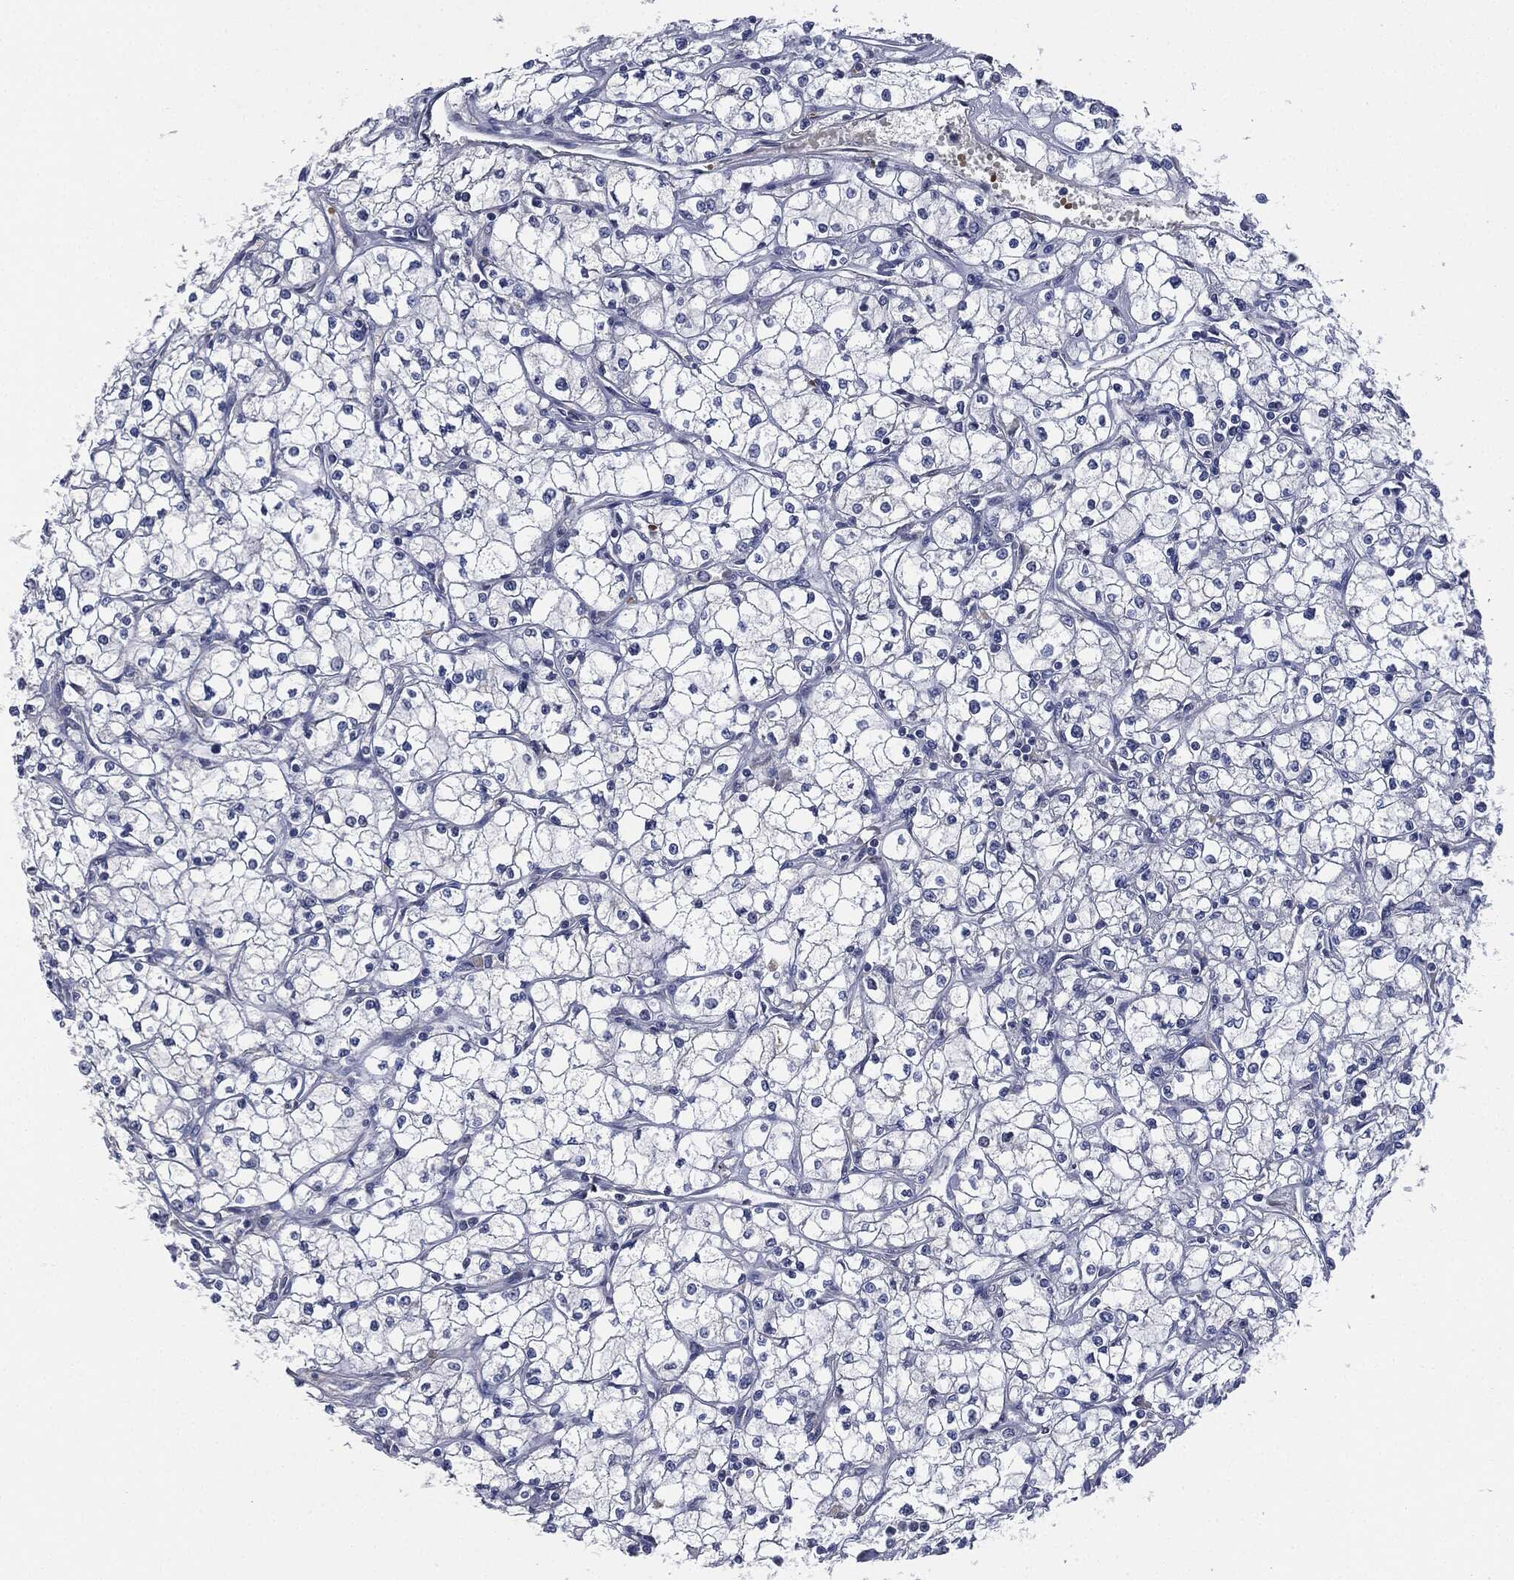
{"staining": {"intensity": "negative", "quantity": "none", "location": "none"}, "tissue": "renal cancer", "cell_type": "Tumor cells", "image_type": "cancer", "snomed": [{"axis": "morphology", "description": "Adenocarcinoma, NOS"}, {"axis": "topography", "description": "Kidney"}], "caption": "A photomicrograph of renal adenocarcinoma stained for a protein shows no brown staining in tumor cells.", "gene": "SIGLEC9", "patient": {"sex": "male", "age": 67}}